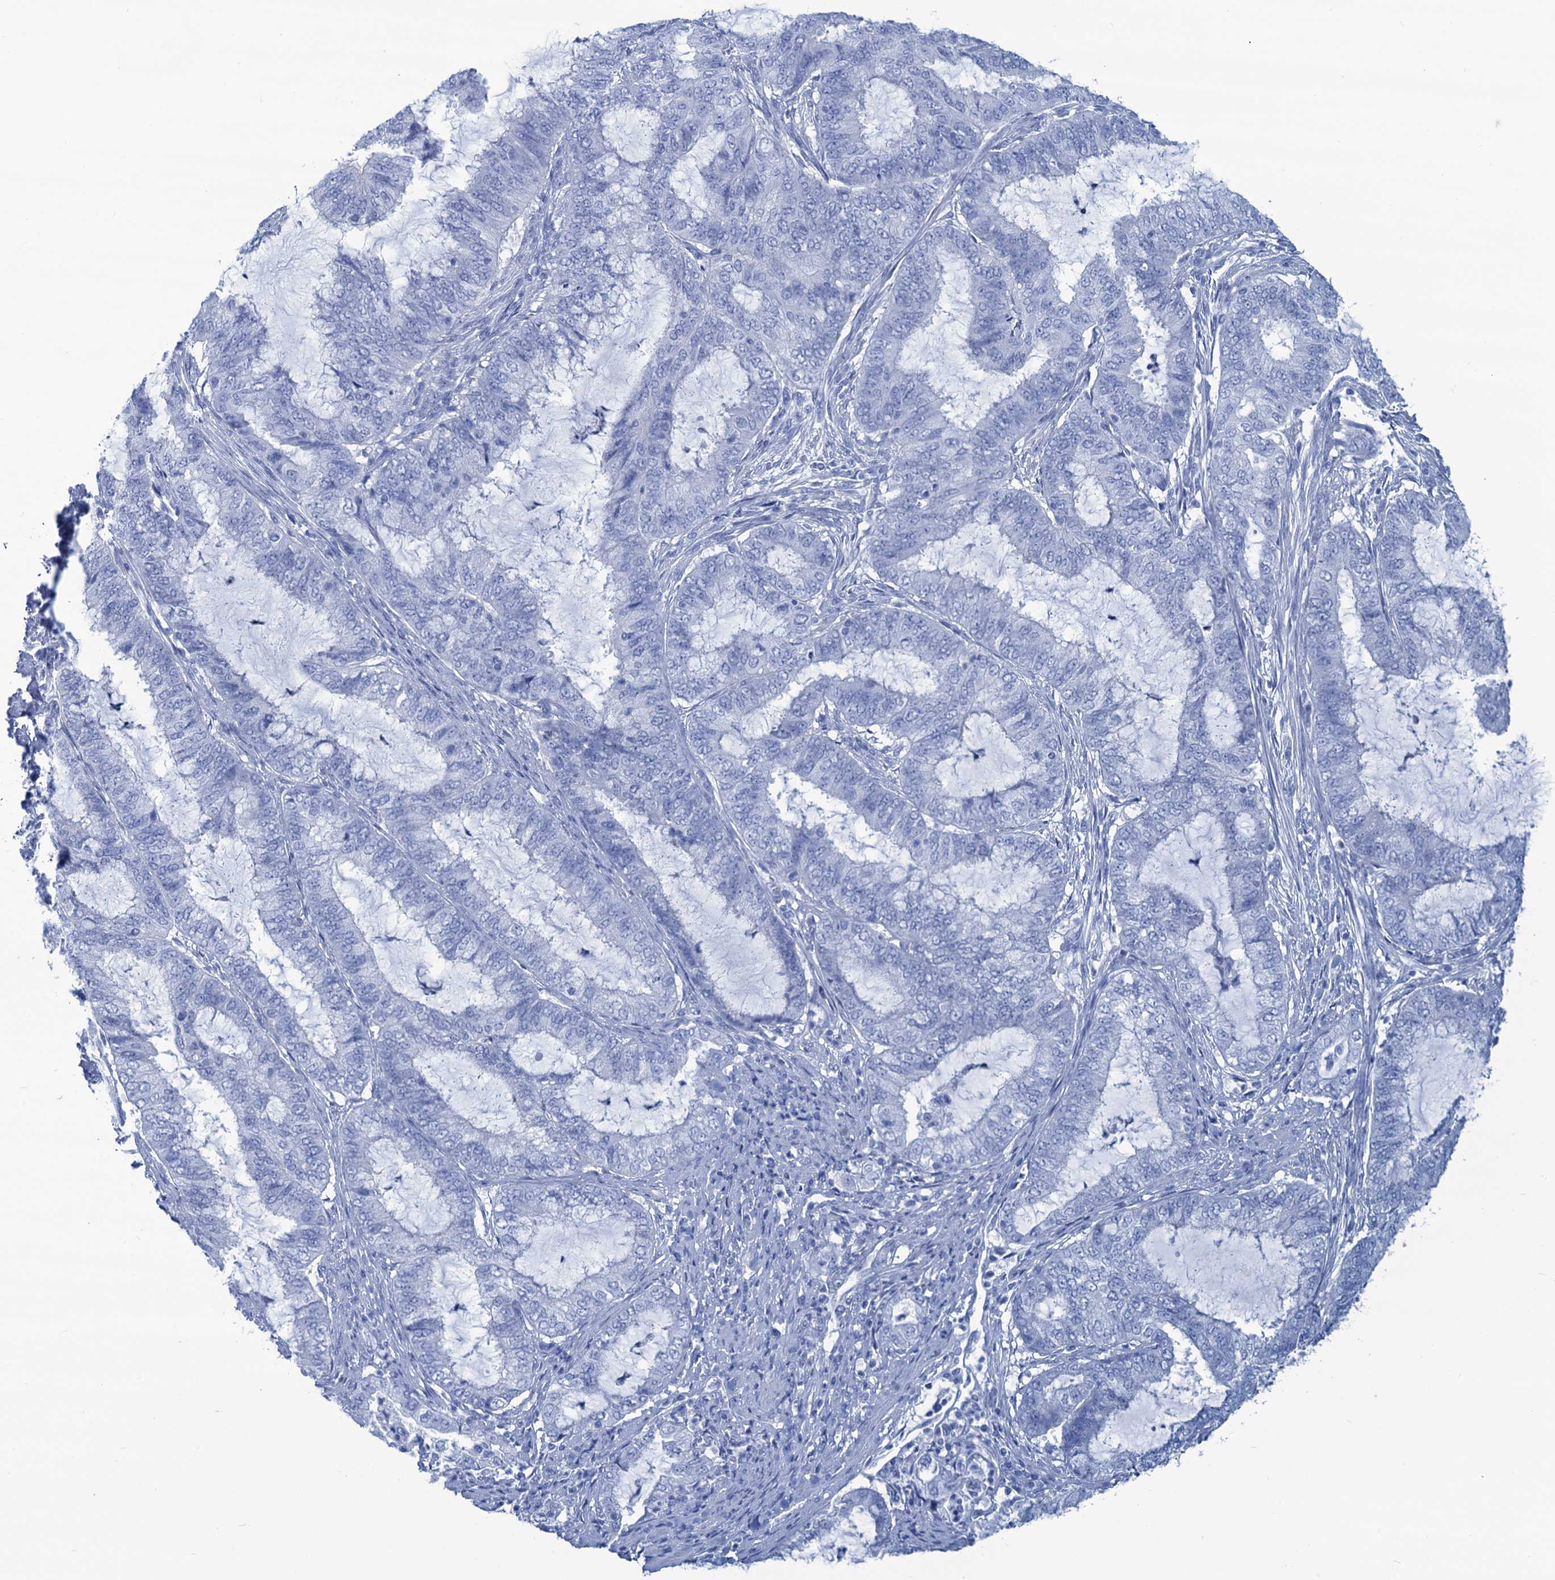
{"staining": {"intensity": "negative", "quantity": "none", "location": "none"}, "tissue": "endometrial cancer", "cell_type": "Tumor cells", "image_type": "cancer", "snomed": [{"axis": "morphology", "description": "Adenocarcinoma, NOS"}, {"axis": "topography", "description": "Endometrium"}], "caption": "Immunohistochemical staining of human endometrial adenocarcinoma exhibits no significant positivity in tumor cells.", "gene": "CABYR", "patient": {"sex": "female", "age": 51}}